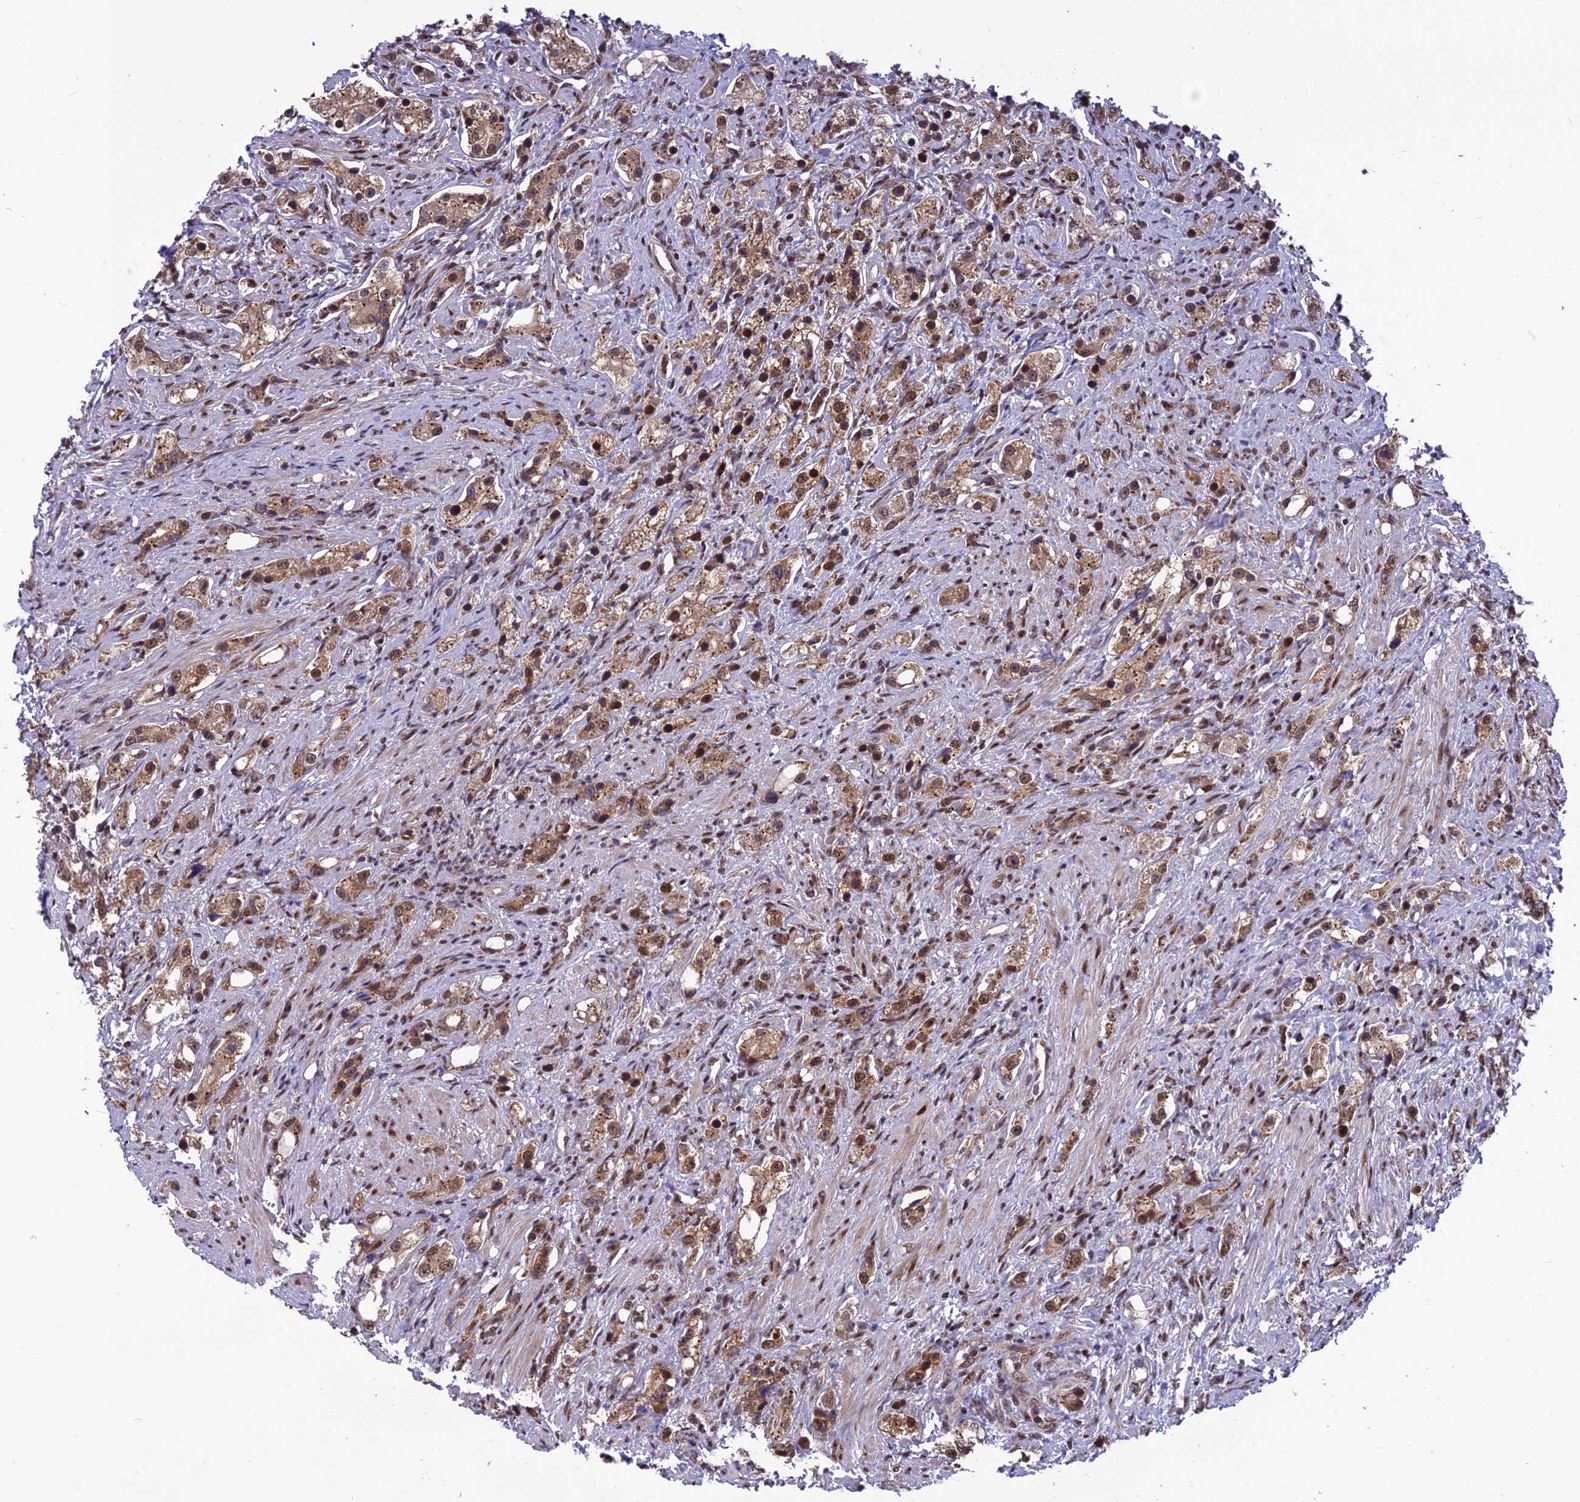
{"staining": {"intensity": "moderate", "quantity": ">75%", "location": "cytoplasmic/membranous,nuclear"}, "tissue": "prostate cancer", "cell_type": "Tumor cells", "image_type": "cancer", "snomed": [{"axis": "morphology", "description": "Adenocarcinoma, High grade"}, {"axis": "topography", "description": "Prostate"}], "caption": "Moderate cytoplasmic/membranous and nuclear expression for a protein is appreciated in approximately >75% of tumor cells of prostate cancer using IHC.", "gene": "RTRAF", "patient": {"sex": "male", "age": 63}}